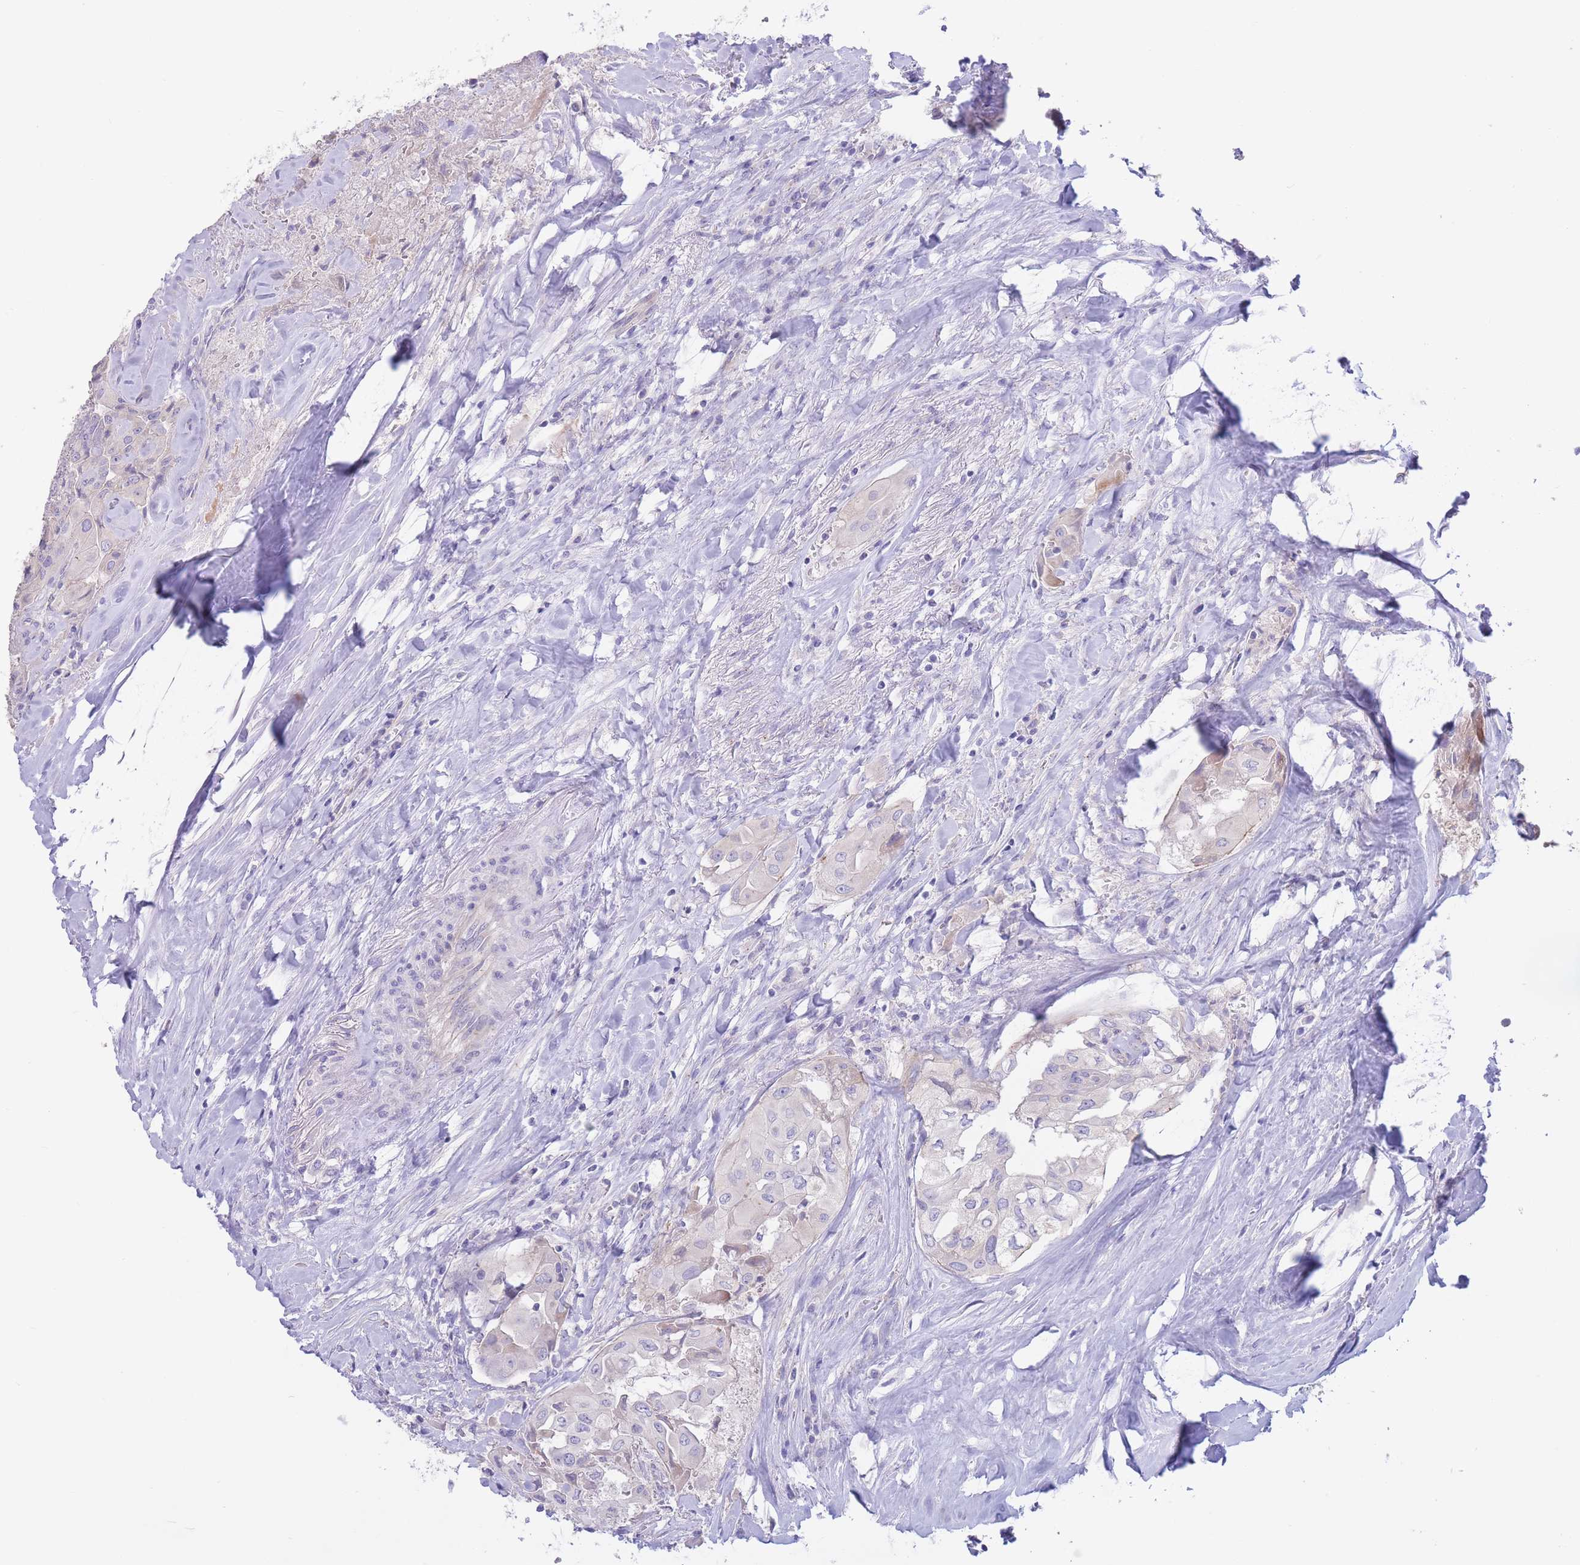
{"staining": {"intensity": "negative", "quantity": "none", "location": "none"}, "tissue": "thyroid cancer", "cell_type": "Tumor cells", "image_type": "cancer", "snomed": [{"axis": "morphology", "description": "Normal tissue, NOS"}, {"axis": "morphology", "description": "Papillary adenocarcinoma, NOS"}, {"axis": "topography", "description": "Thyroid gland"}], "caption": "This image is of thyroid cancer (papillary adenocarcinoma) stained with immunohistochemistry (IHC) to label a protein in brown with the nuclei are counter-stained blue. There is no positivity in tumor cells.", "gene": "ALS2CL", "patient": {"sex": "female", "age": 59}}